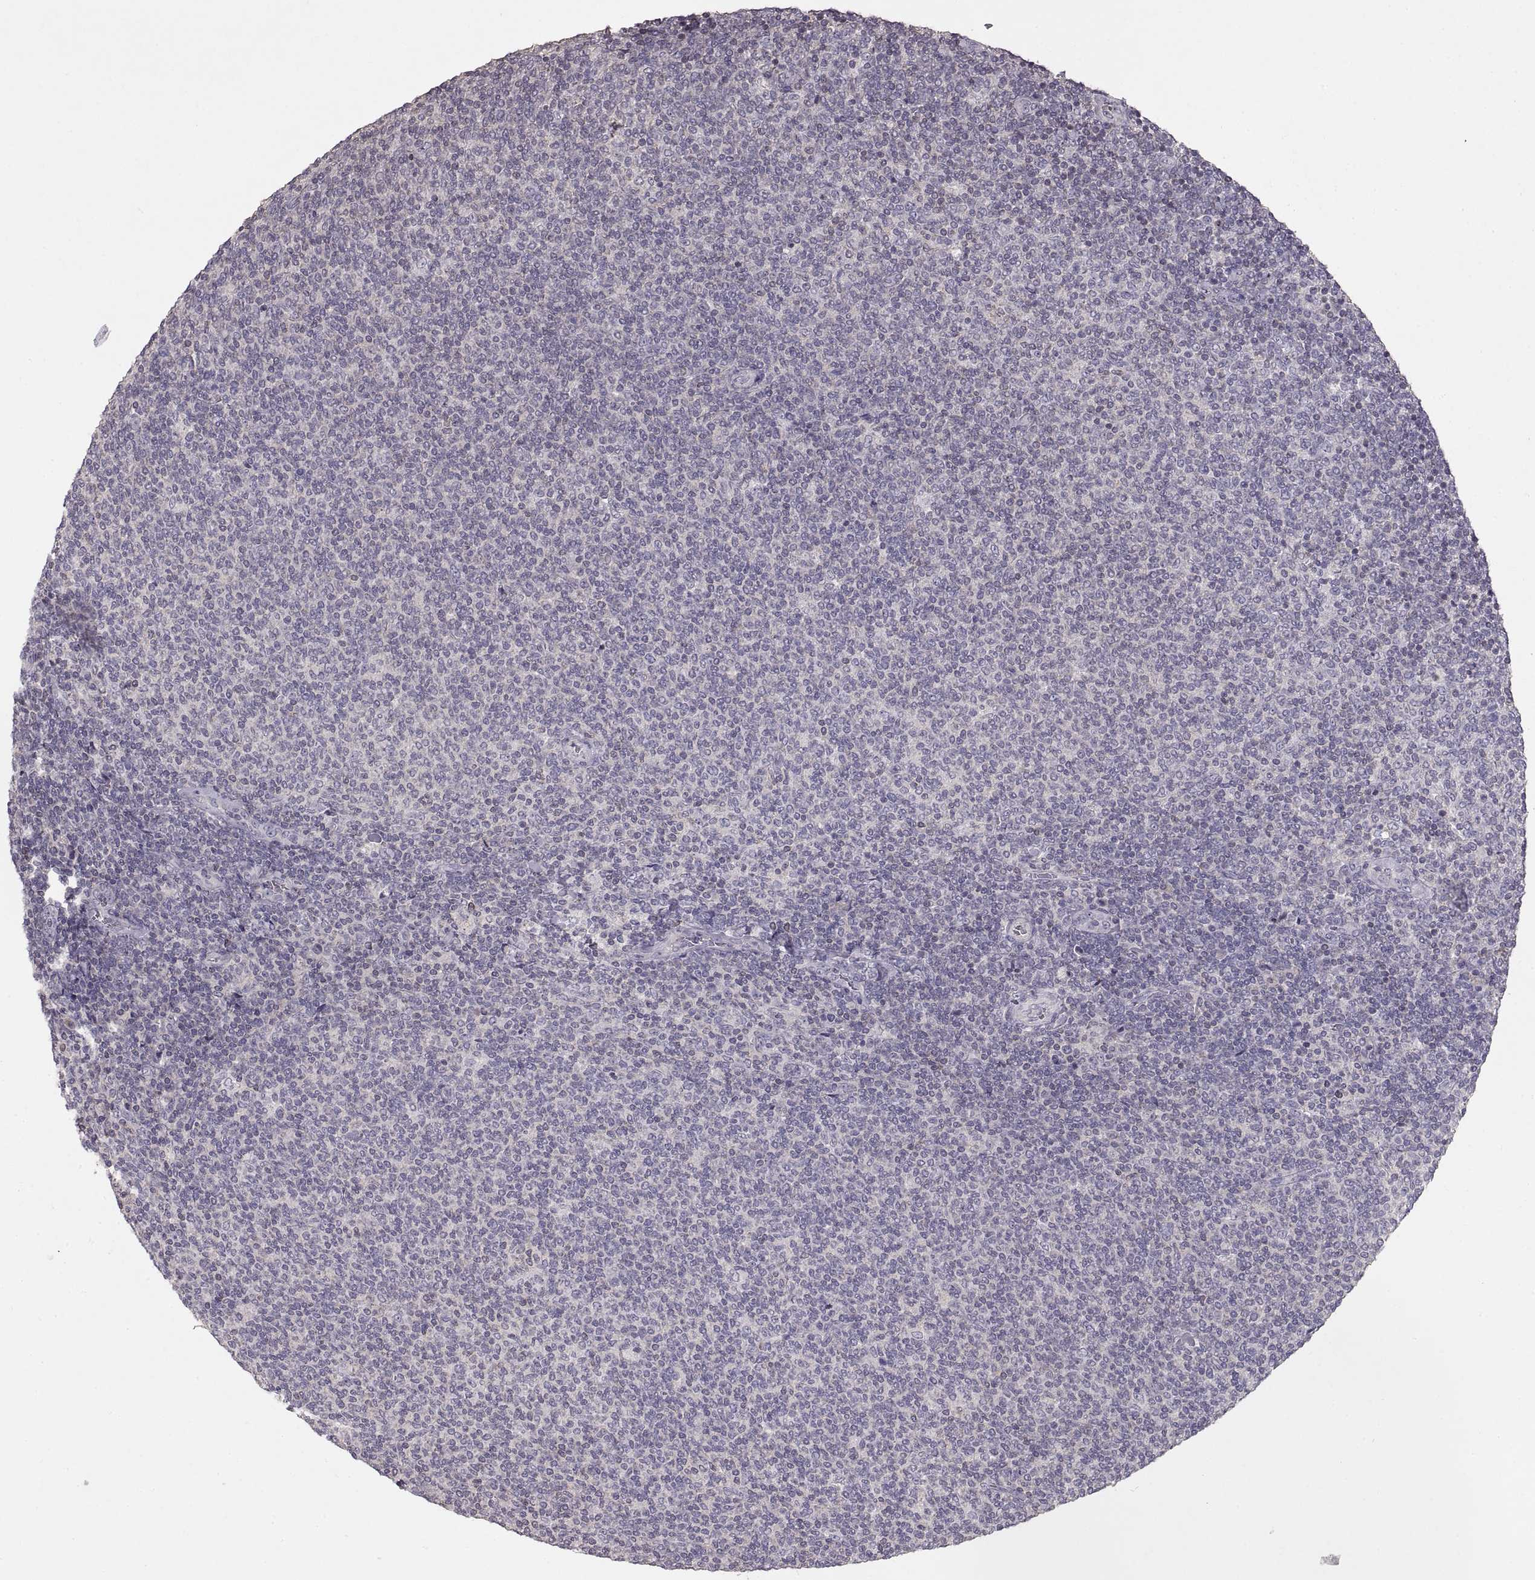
{"staining": {"intensity": "negative", "quantity": "none", "location": "none"}, "tissue": "lymphoma", "cell_type": "Tumor cells", "image_type": "cancer", "snomed": [{"axis": "morphology", "description": "Malignant lymphoma, non-Hodgkin's type, Low grade"}, {"axis": "topography", "description": "Lymph node"}], "caption": "High power microscopy micrograph of an immunohistochemistry histopathology image of lymphoma, revealing no significant staining in tumor cells.", "gene": "ADAM11", "patient": {"sex": "male", "age": 52}}